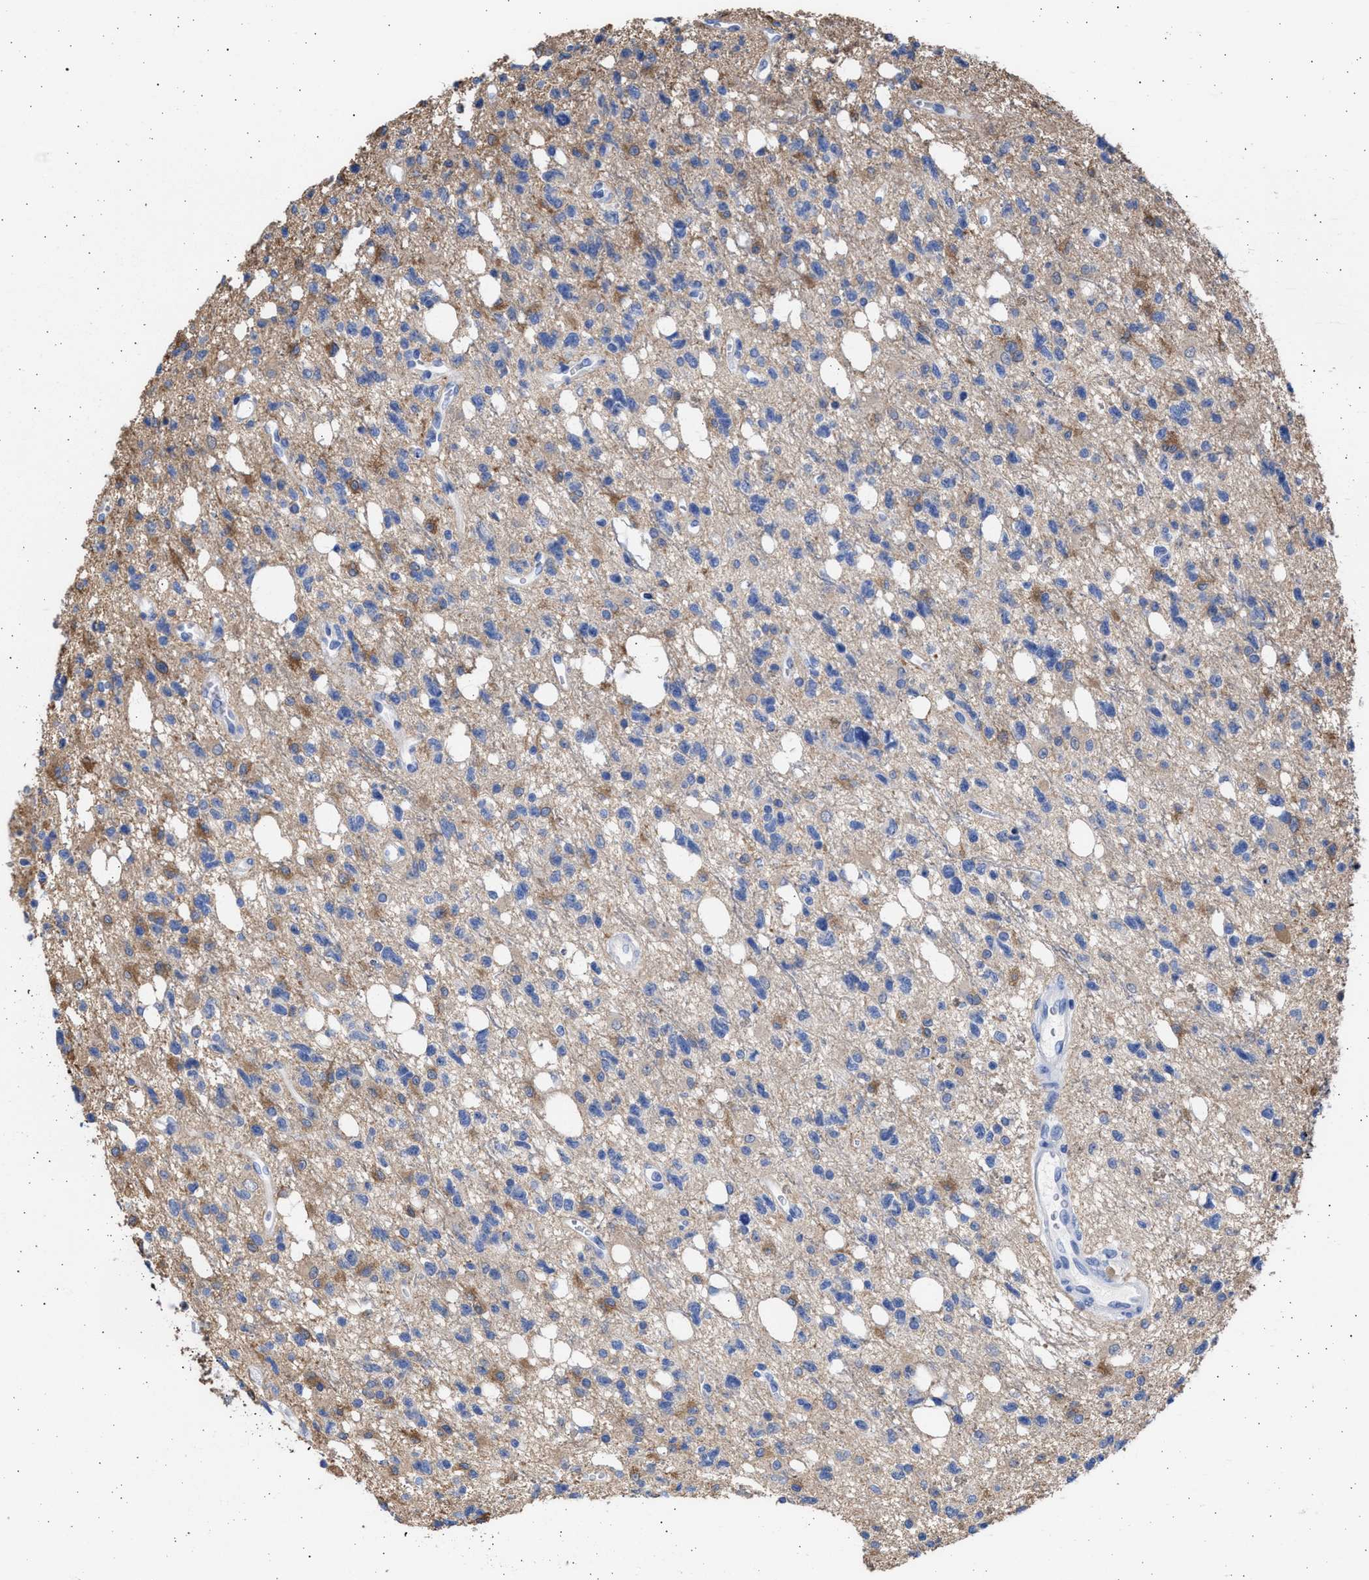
{"staining": {"intensity": "negative", "quantity": "none", "location": "none"}, "tissue": "glioma", "cell_type": "Tumor cells", "image_type": "cancer", "snomed": [{"axis": "morphology", "description": "Glioma, malignant, High grade"}, {"axis": "topography", "description": "Brain"}], "caption": "Malignant glioma (high-grade) was stained to show a protein in brown. There is no significant staining in tumor cells.", "gene": "ALDOC", "patient": {"sex": "female", "age": 62}}